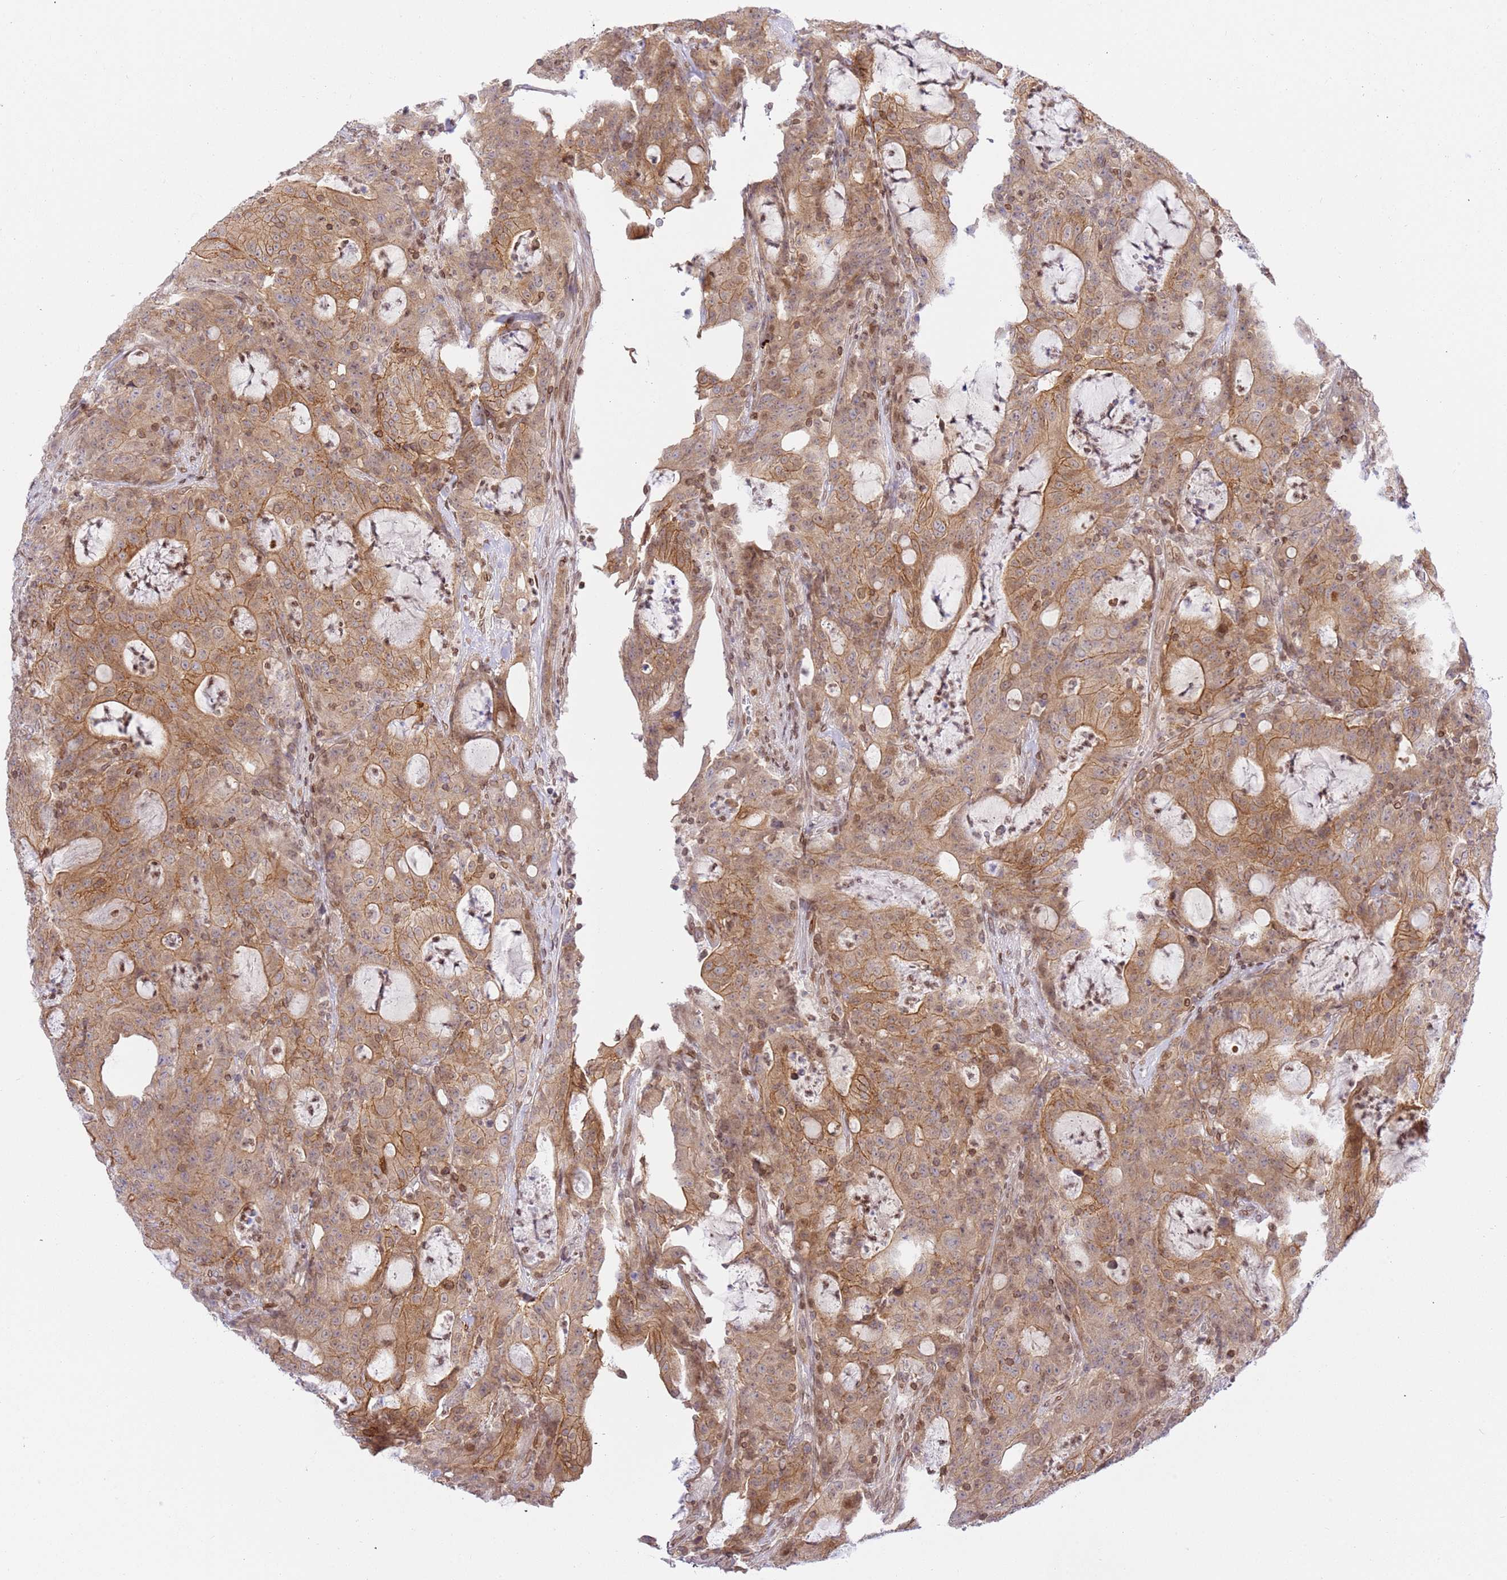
{"staining": {"intensity": "moderate", "quantity": ">75%", "location": "cytoplasmic/membranous,nuclear"}, "tissue": "colorectal cancer", "cell_type": "Tumor cells", "image_type": "cancer", "snomed": [{"axis": "morphology", "description": "Adenocarcinoma, NOS"}, {"axis": "topography", "description": "Colon"}], "caption": "Colorectal adenocarcinoma stained with a protein marker exhibits moderate staining in tumor cells.", "gene": "TRIM37", "patient": {"sex": "male", "age": 83}}